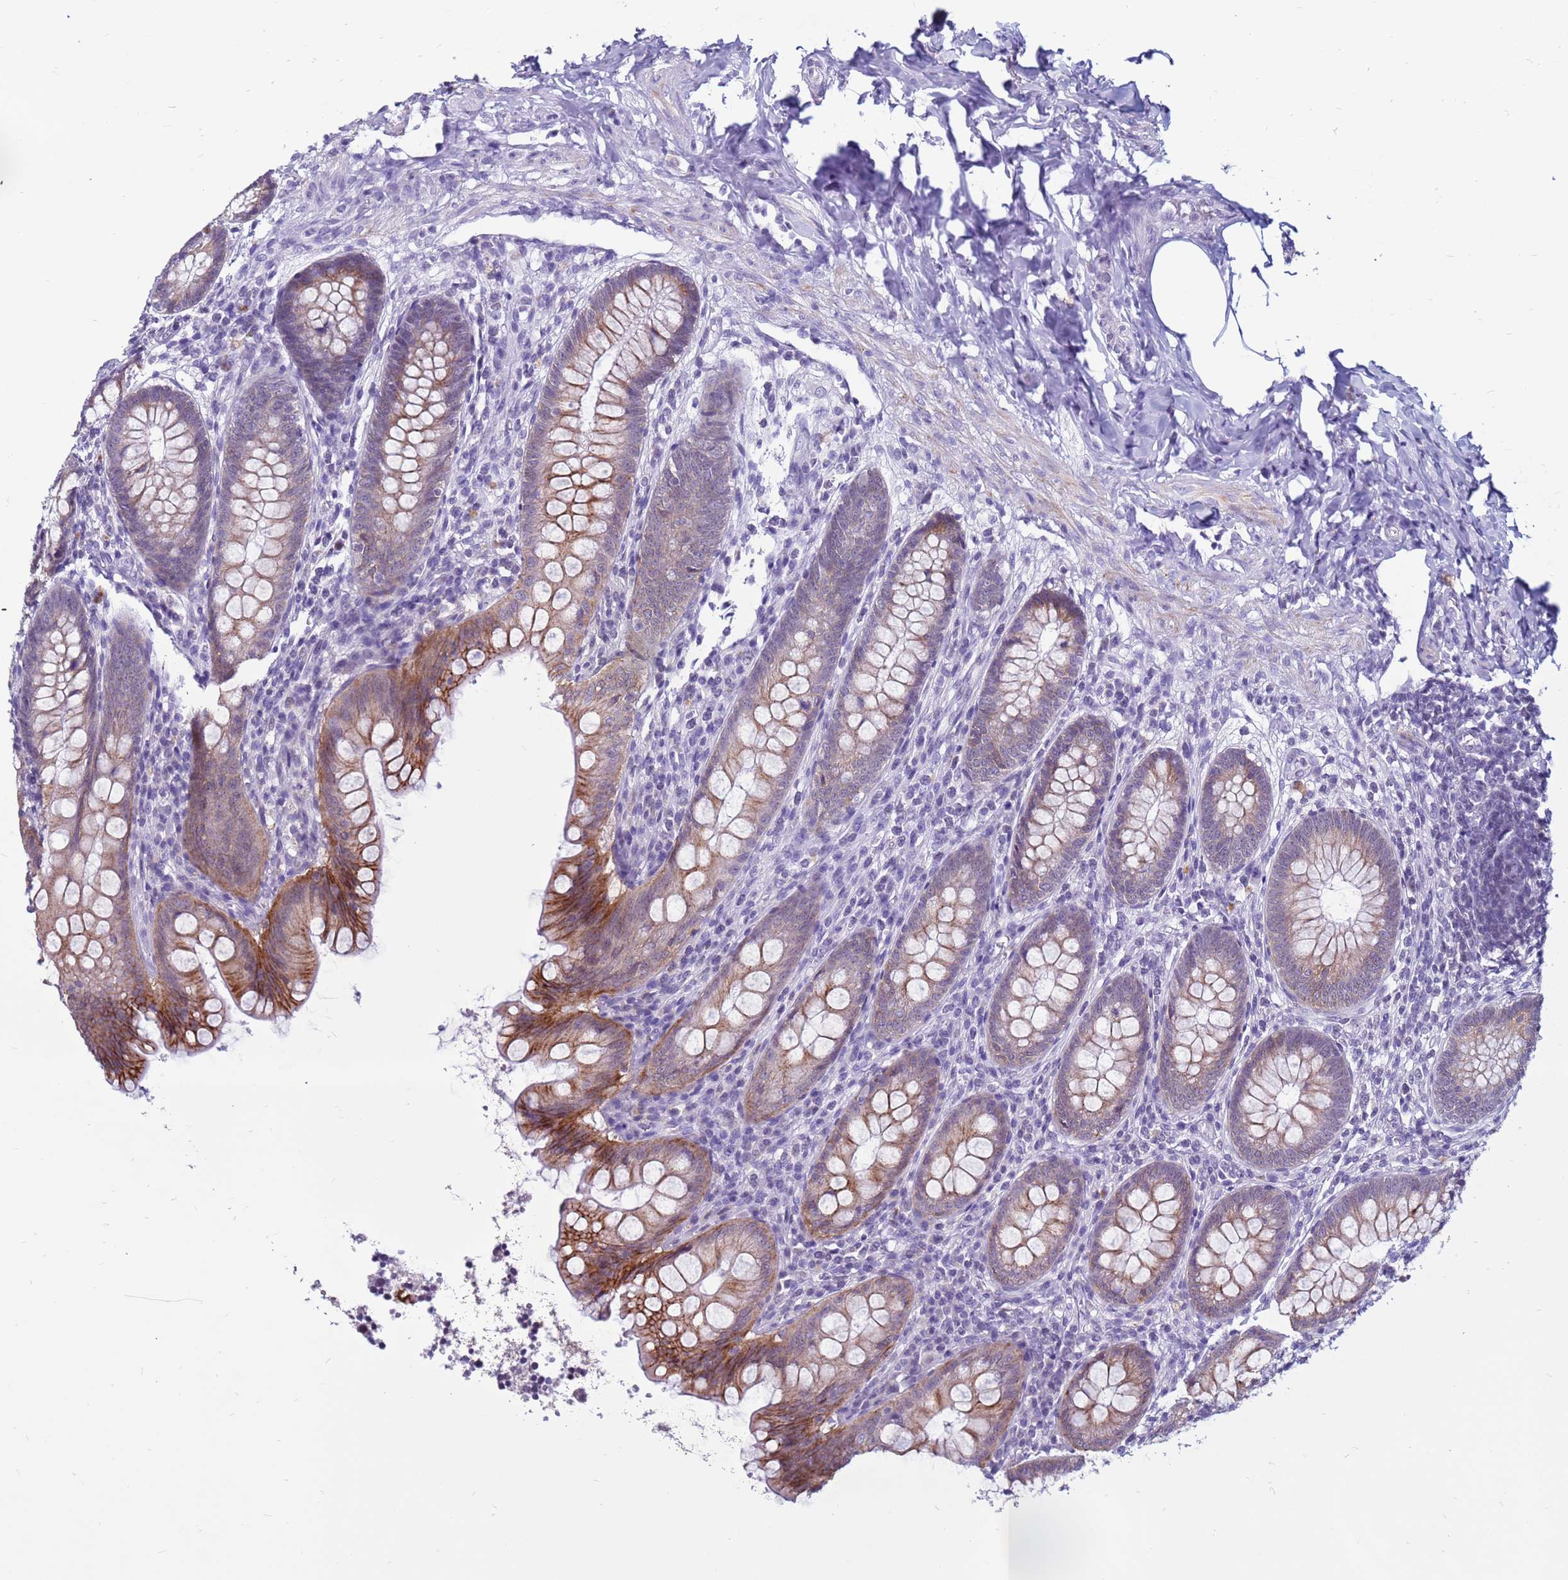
{"staining": {"intensity": "moderate", "quantity": "25%-75%", "location": "cytoplasmic/membranous"}, "tissue": "appendix", "cell_type": "Glandular cells", "image_type": "normal", "snomed": [{"axis": "morphology", "description": "Normal tissue, NOS"}, {"axis": "topography", "description": "Appendix"}], "caption": "About 25%-75% of glandular cells in normal human appendix show moderate cytoplasmic/membranous protein staining as visualized by brown immunohistochemical staining.", "gene": "CDK2AP2", "patient": {"sex": "female", "age": 33}}